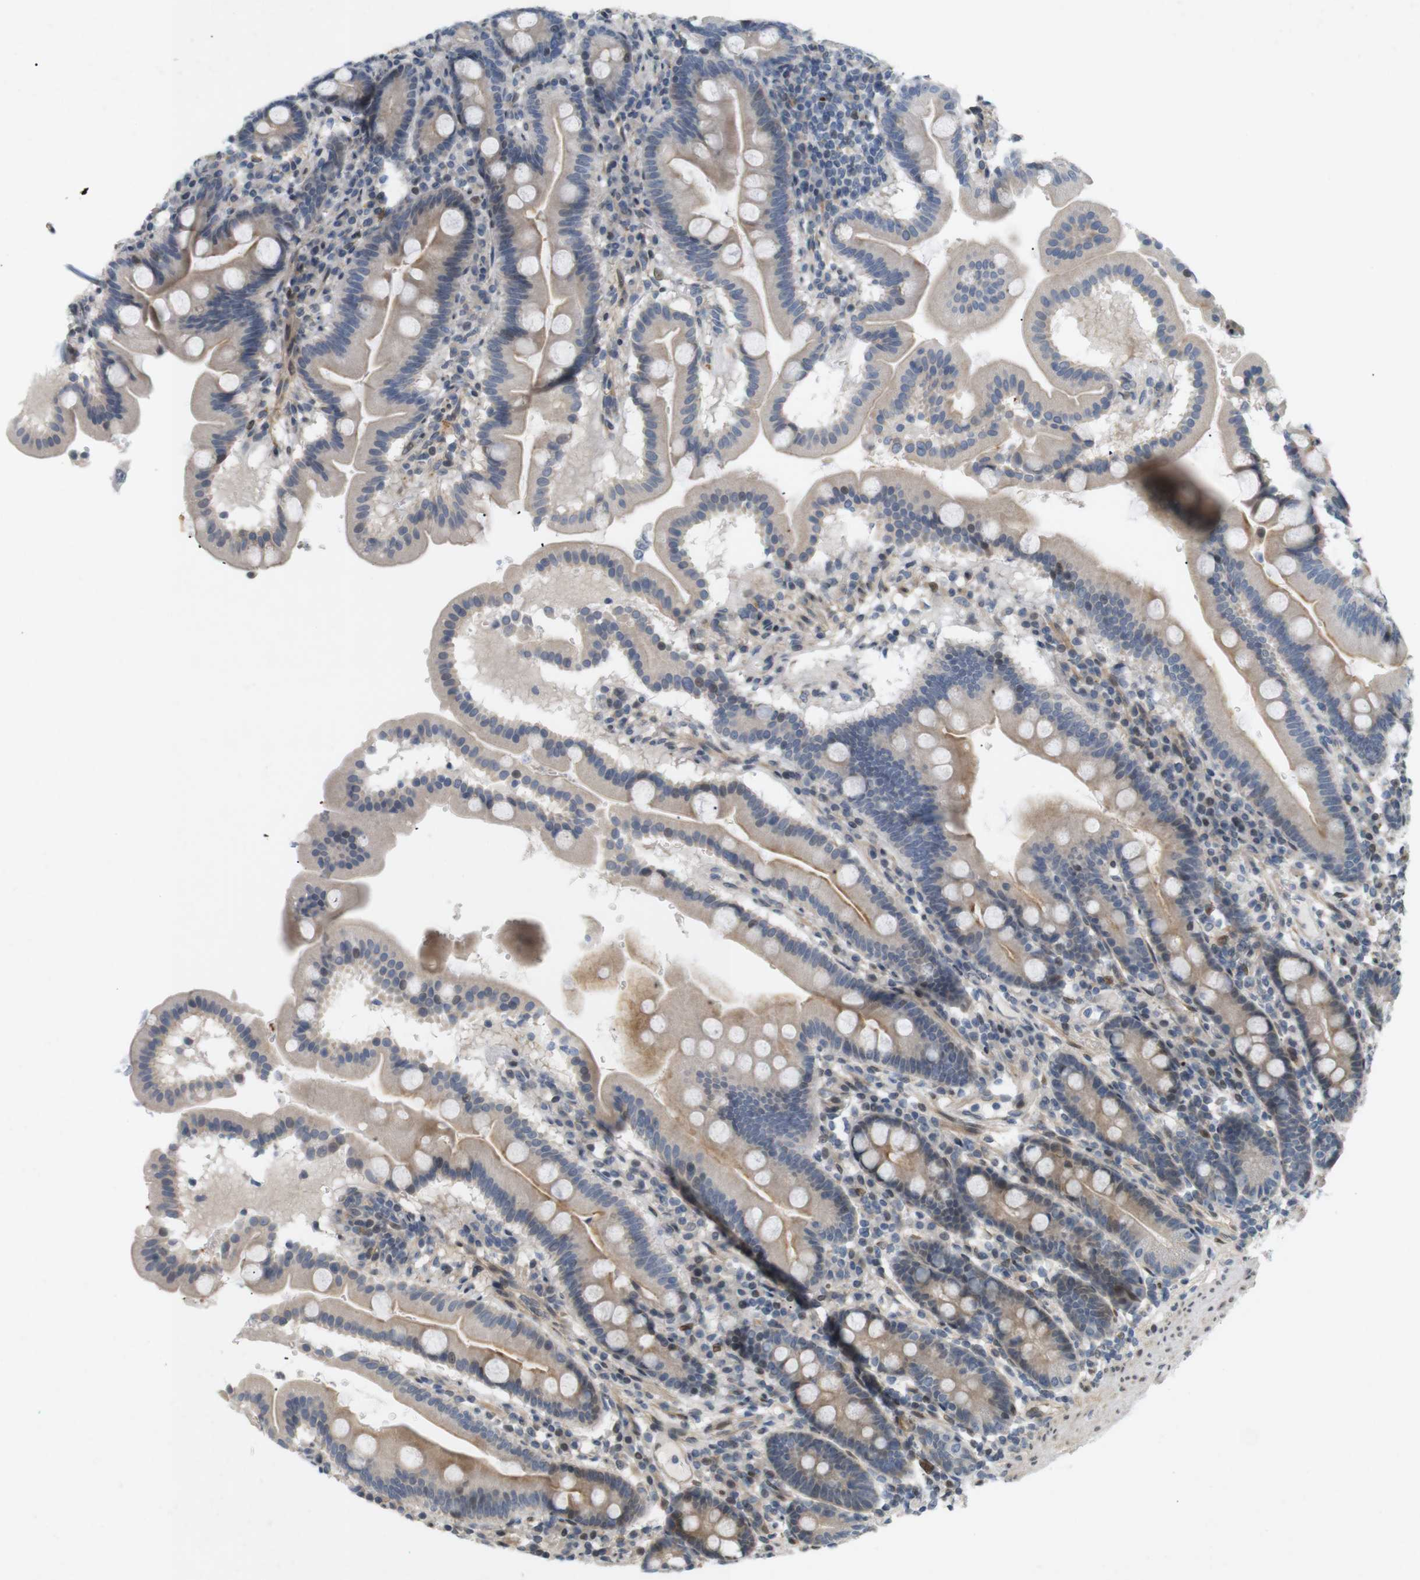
{"staining": {"intensity": "weak", "quantity": "<25%", "location": "cytoplasmic/membranous"}, "tissue": "duodenum", "cell_type": "Glandular cells", "image_type": "normal", "snomed": [{"axis": "morphology", "description": "Normal tissue, NOS"}, {"axis": "topography", "description": "Duodenum"}], "caption": "High magnification brightfield microscopy of normal duodenum stained with DAB (3,3'-diaminobenzidine) (brown) and counterstained with hematoxylin (blue): glandular cells show no significant positivity. The staining is performed using DAB brown chromogen with nuclei counter-stained in using hematoxylin.", "gene": "PPP1R14A", "patient": {"sex": "male", "age": 50}}